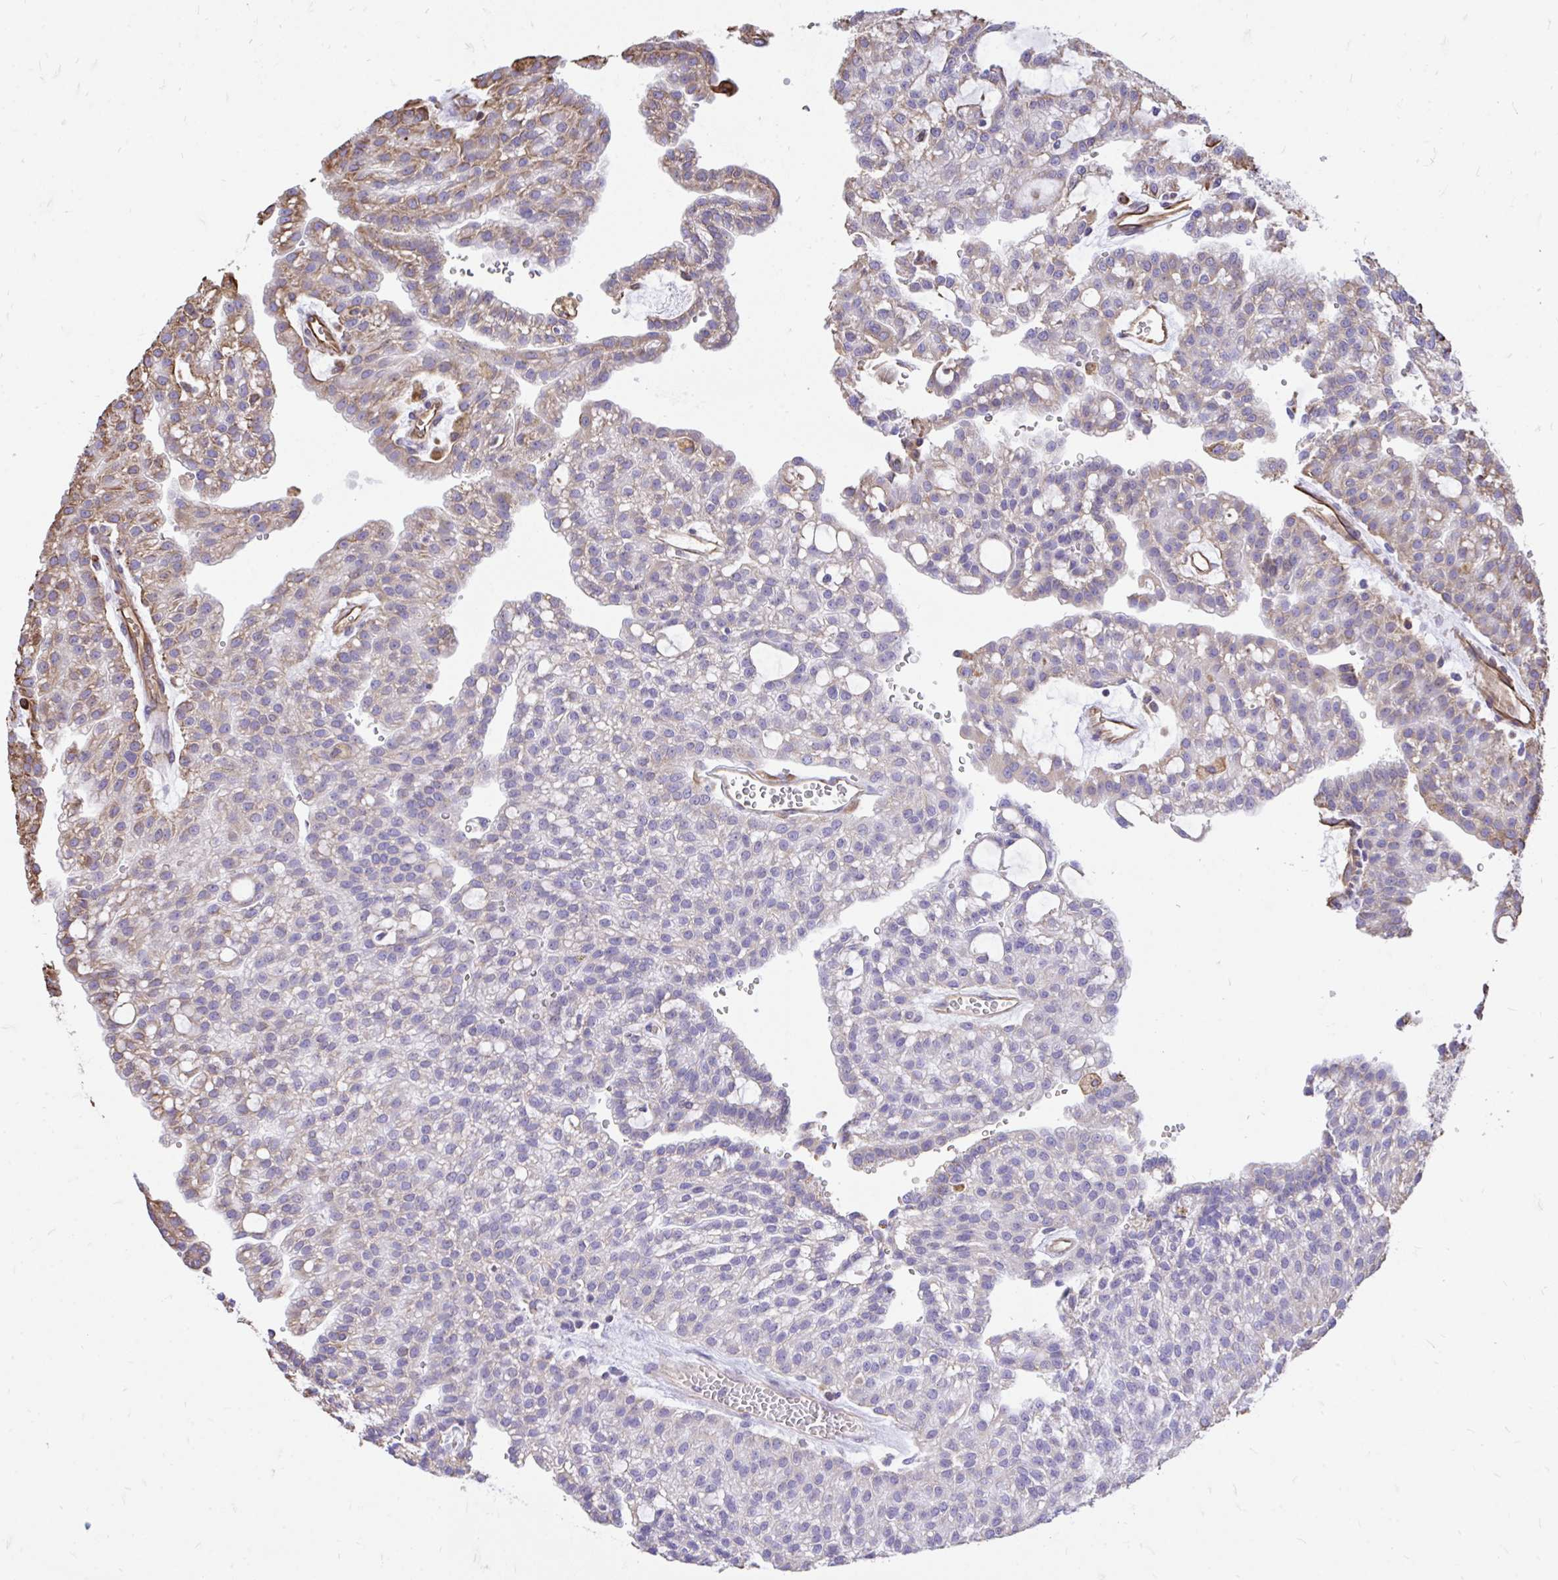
{"staining": {"intensity": "weak", "quantity": "<25%", "location": "cytoplasmic/membranous"}, "tissue": "renal cancer", "cell_type": "Tumor cells", "image_type": "cancer", "snomed": [{"axis": "morphology", "description": "Adenocarcinoma, NOS"}, {"axis": "topography", "description": "Kidney"}], "caption": "Immunohistochemistry photomicrograph of neoplastic tissue: human renal cancer stained with DAB (3,3'-diaminobenzidine) reveals no significant protein expression in tumor cells.", "gene": "RNF103", "patient": {"sex": "male", "age": 63}}